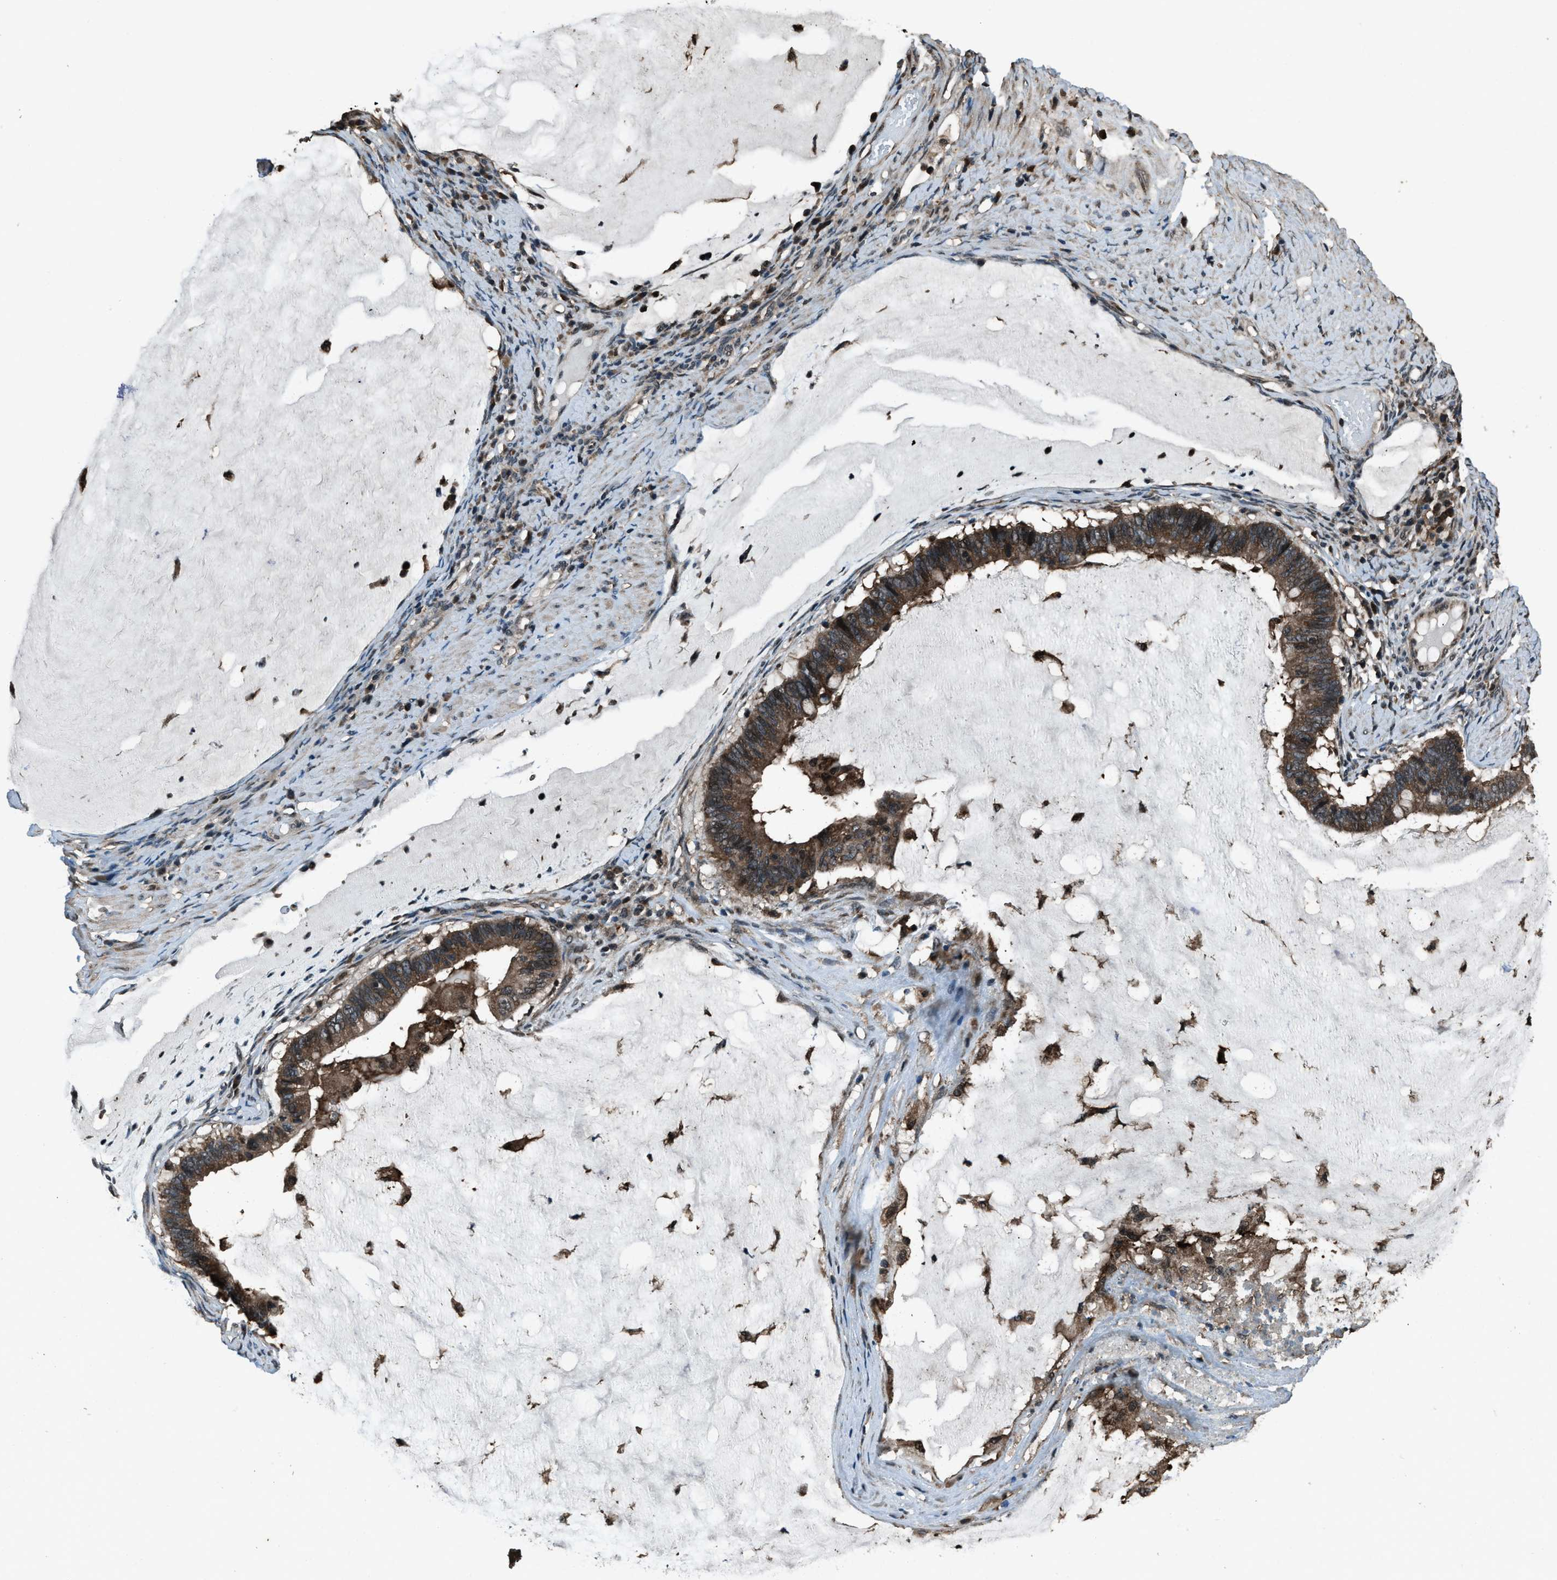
{"staining": {"intensity": "moderate", "quantity": ">75%", "location": "cytoplasmic/membranous"}, "tissue": "ovarian cancer", "cell_type": "Tumor cells", "image_type": "cancer", "snomed": [{"axis": "morphology", "description": "Cystadenocarcinoma, mucinous, NOS"}, {"axis": "topography", "description": "Ovary"}], "caption": "DAB immunohistochemical staining of ovarian cancer (mucinous cystadenocarcinoma) reveals moderate cytoplasmic/membranous protein positivity in about >75% of tumor cells.", "gene": "TRIM4", "patient": {"sex": "female", "age": 61}}